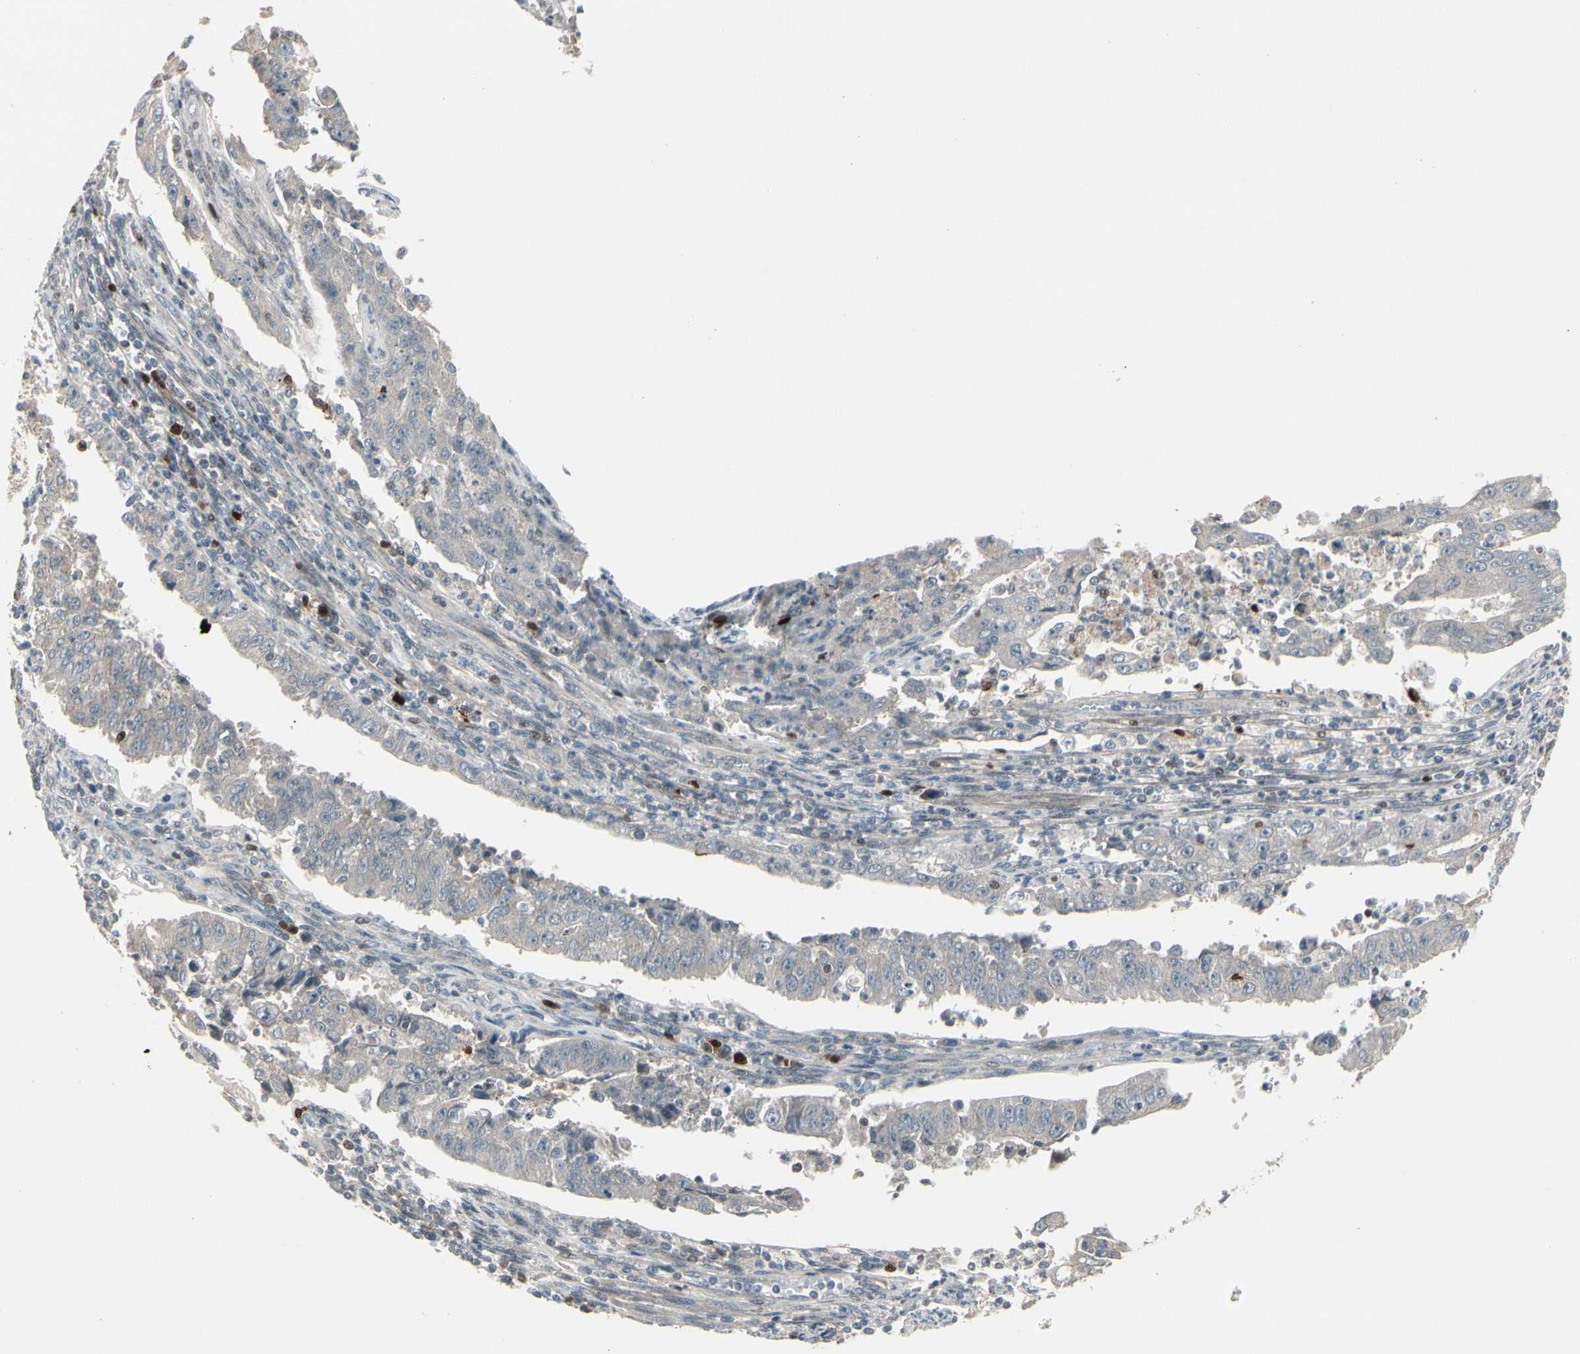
{"staining": {"intensity": "negative", "quantity": "none", "location": "none"}, "tissue": "endometrial cancer", "cell_type": "Tumor cells", "image_type": "cancer", "snomed": [{"axis": "morphology", "description": "Adenocarcinoma, NOS"}, {"axis": "topography", "description": "Endometrium"}], "caption": "Protein analysis of endometrial adenocarcinoma reveals no significant expression in tumor cells. The staining was performed using DAB to visualize the protein expression in brown, while the nuclei were stained in blue with hematoxylin (Magnification: 20x).", "gene": "FHDC1", "patient": {"sex": "female", "age": 42}}